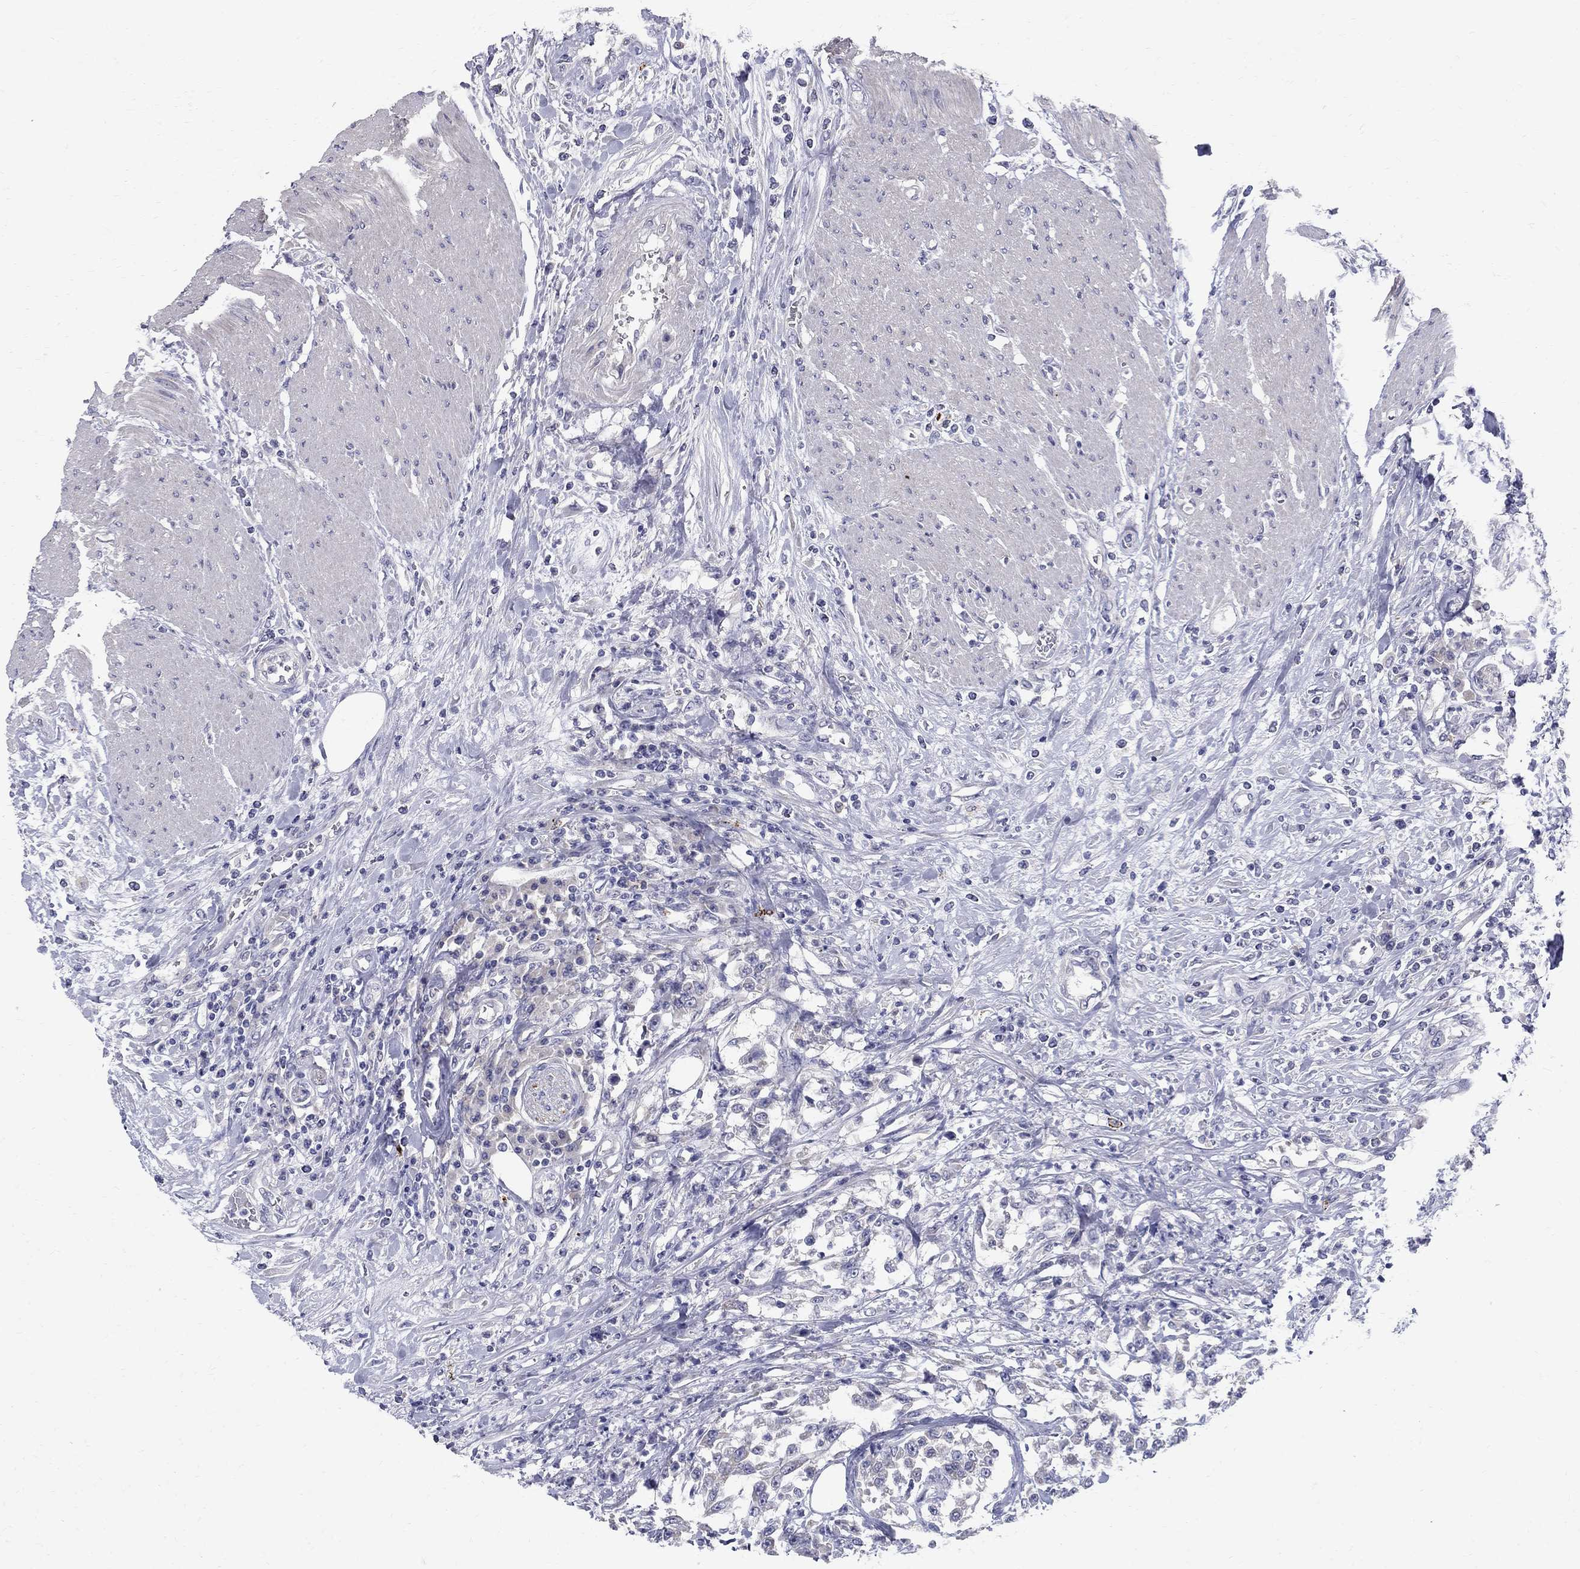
{"staining": {"intensity": "negative", "quantity": "none", "location": "none"}, "tissue": "urothelial cancer", "cell_type": "Tumor cells", "image_type": "cancer", "snomed": [{"axis": "morphology", "description": "Urothelial carcinoma, High grade"}, {"axis": "topography", "description": "Urinary bladder"}], "caption": "Immunohistochemical staining of urothelial cancer shows no significant positivity in tumor cells. Nuclei are stained in blue.", "gene": "TP53TG5", "patient": {"sex": "male", "age": 46}}